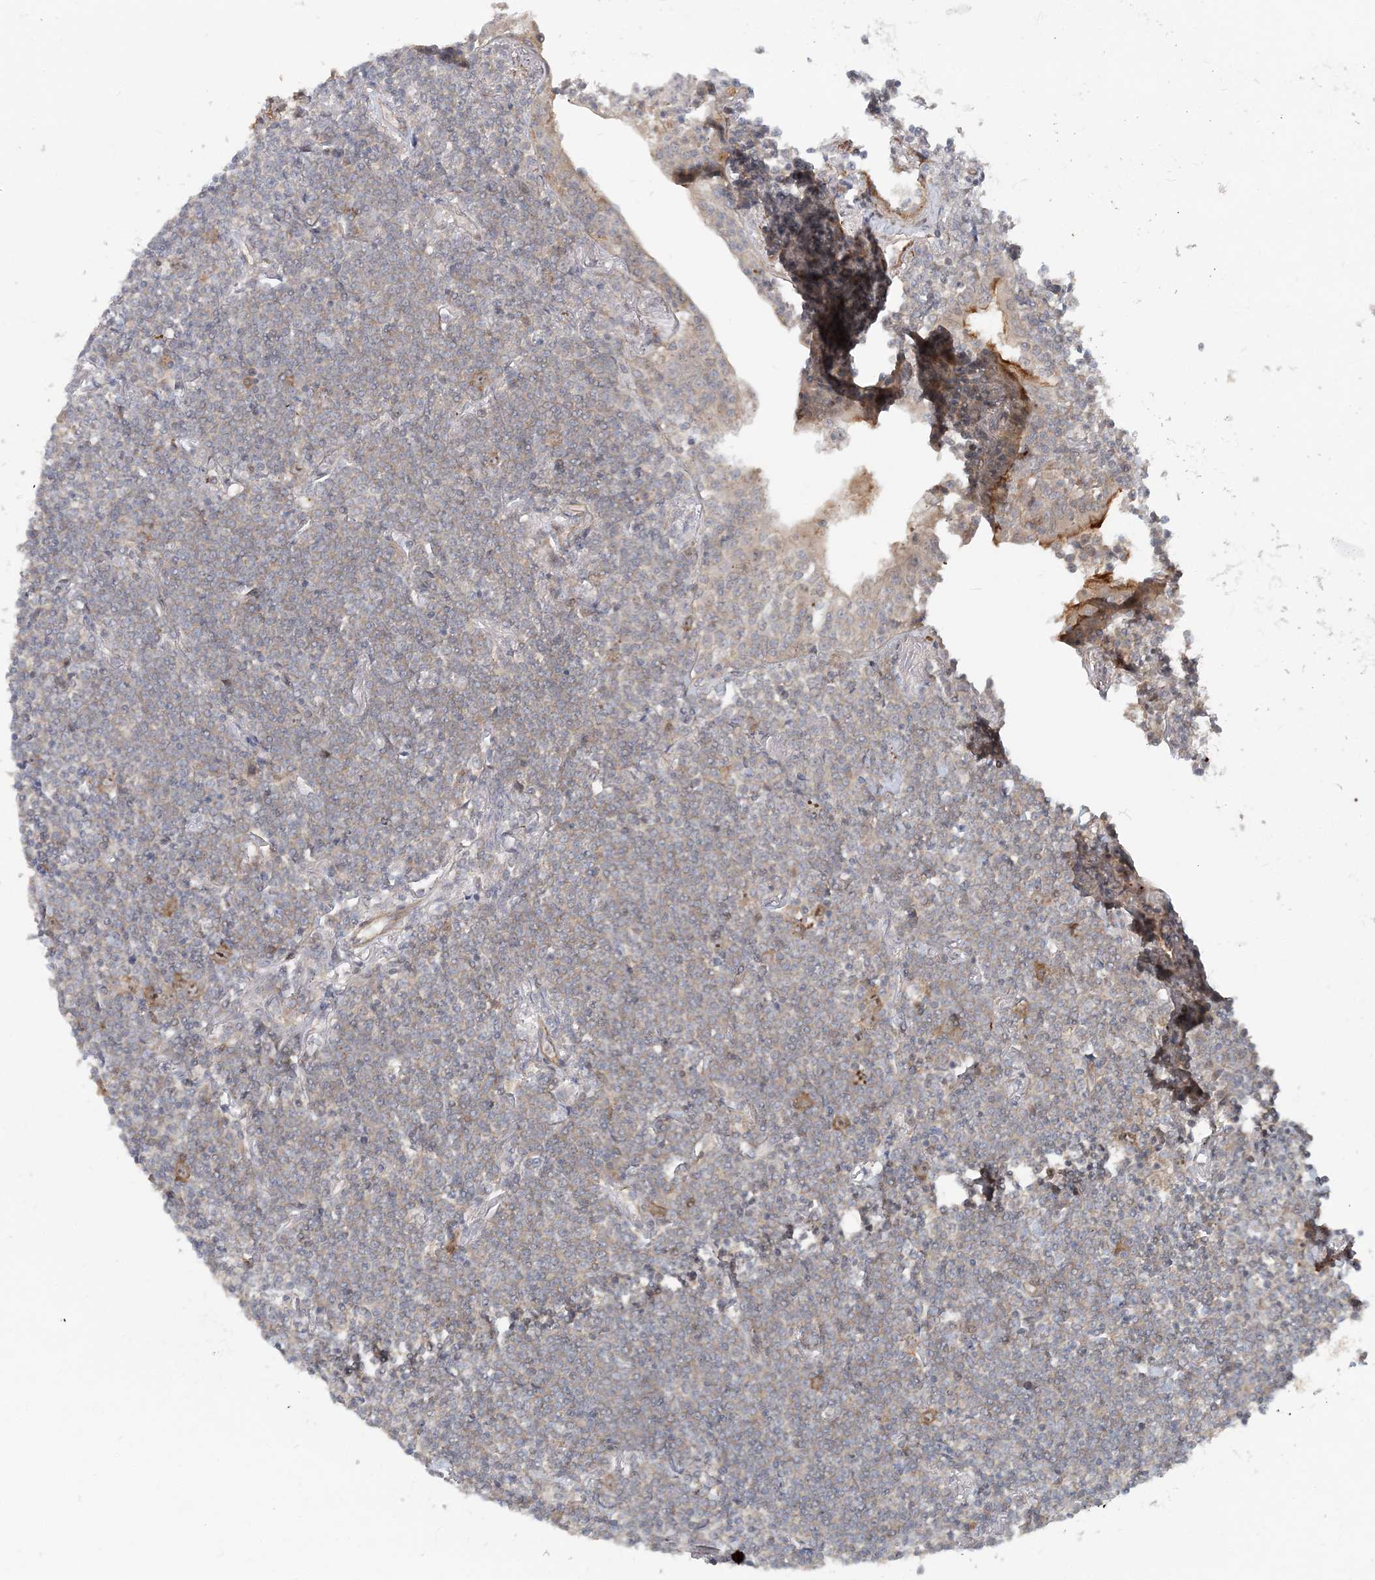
{"staining": {"intensity": "weak", "quantity": "25%-75%", "location": "cytoplasmic/membranous"}, "tissue": "lymphoma", "cell_type": "Tumor cells", "image_type": "cancer", "snomed": [{"axis": "morphology", "description": "Malignant lymphoma, non-Hodgkin's type, Low grade"}, {"axis": "topography", "description": "Lung"}], "caption": "Tumor cells show low levels of weak cytoplasmic/membranous expression in about 25%-75% of cells in lymphoma.", "gene": "GEMIN5", "patient": {"sex": "female", "age": 71}}